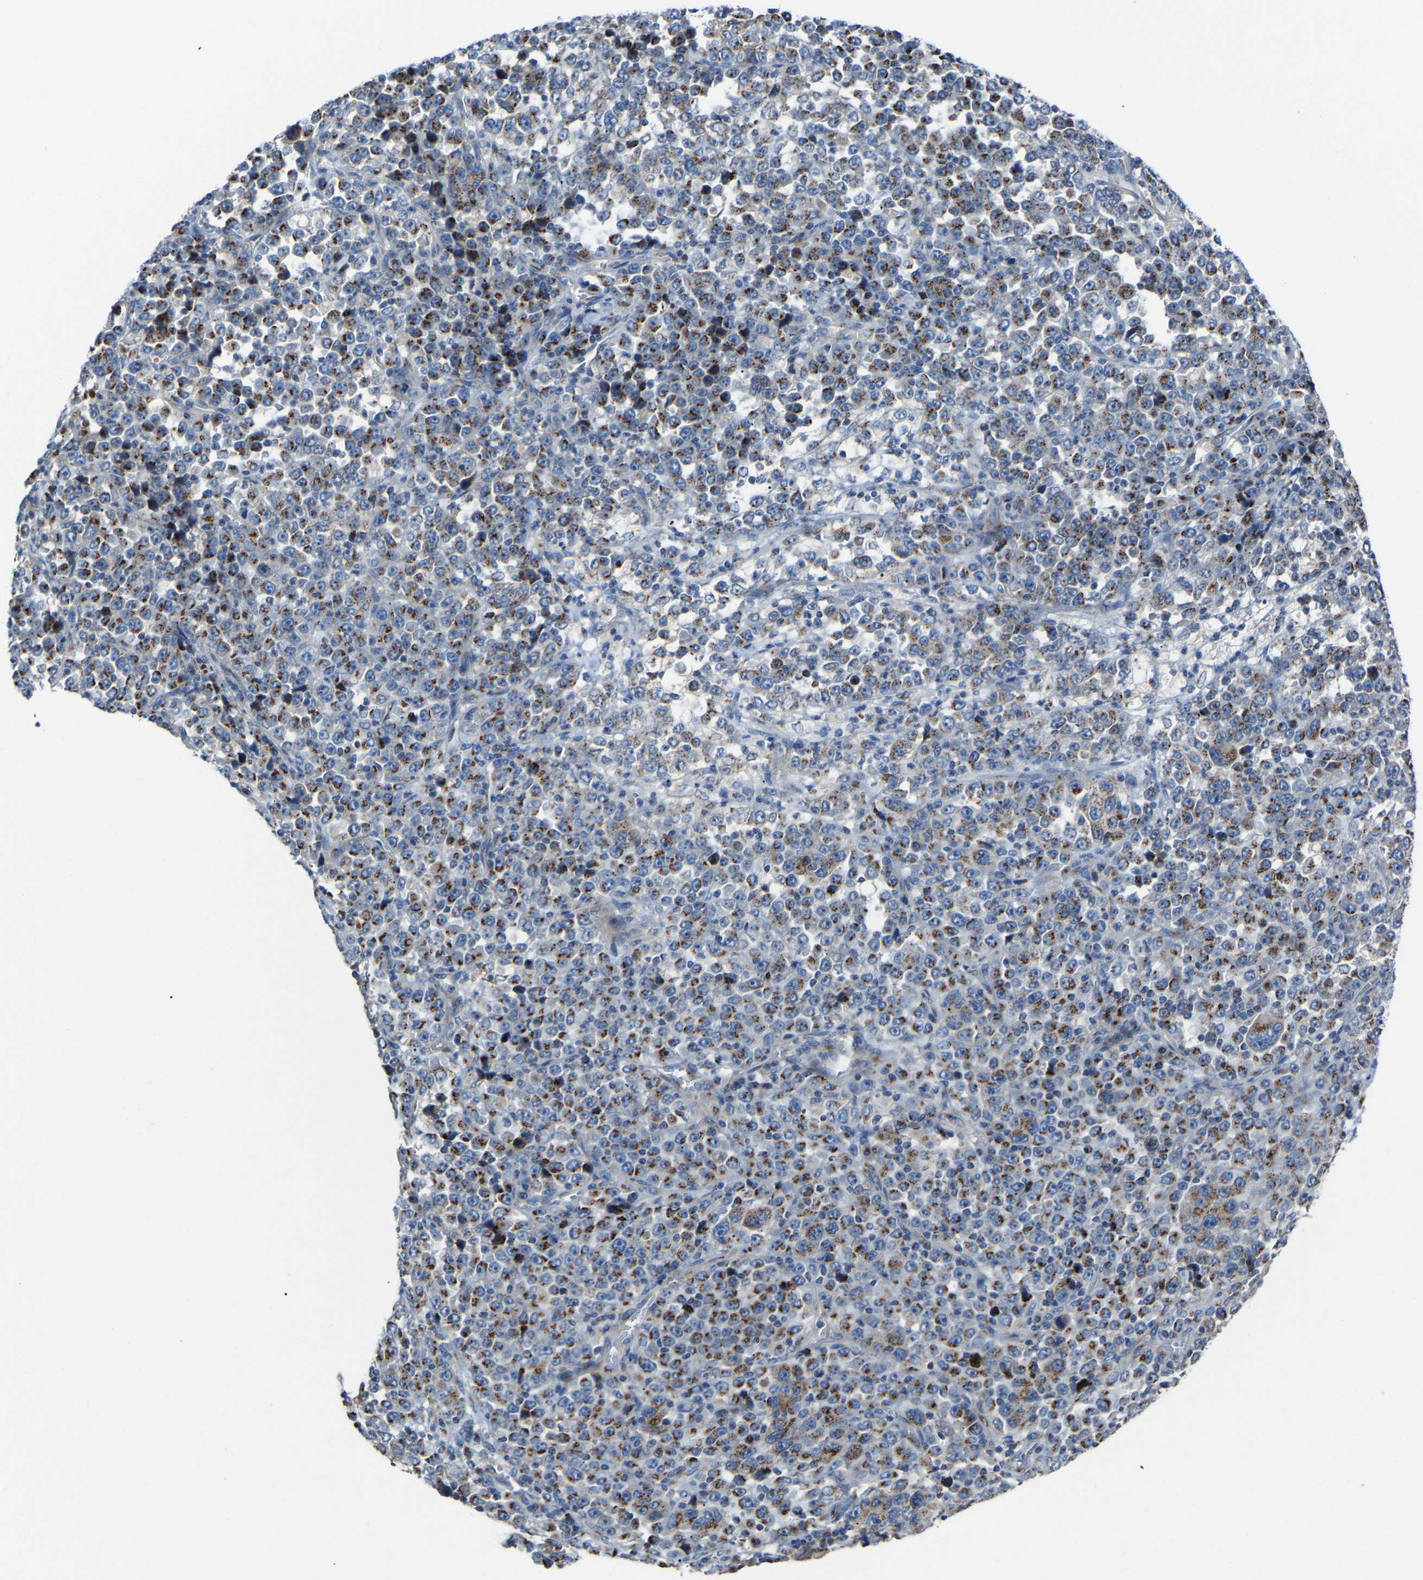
{"staining": {"intensity": "moderate", "quantity": ">75%", "location": "cytoplasmic/membranous"}, "tissue": "stomach cancer", "cell_type": "Tumor cells", "image_type": "cancer", "snomed": [{"axis": "morphology", "description": "Normal tissue, NOS"}, {"axis": "morphology", "description": "Adenocarcinoma, NOS"}, {"axis": "topography", "description": "Stomach, upper"}, {"axis": "topography", "description": "Stomach"}], "caption": "Protein staining demonstrates moderate cytoplasmic/membranous expression in approximately >75% of tumor cells in stomach adenocarcinoma.", "gene": "CANT1", "patient": {"sex": "male", "age": 59}}